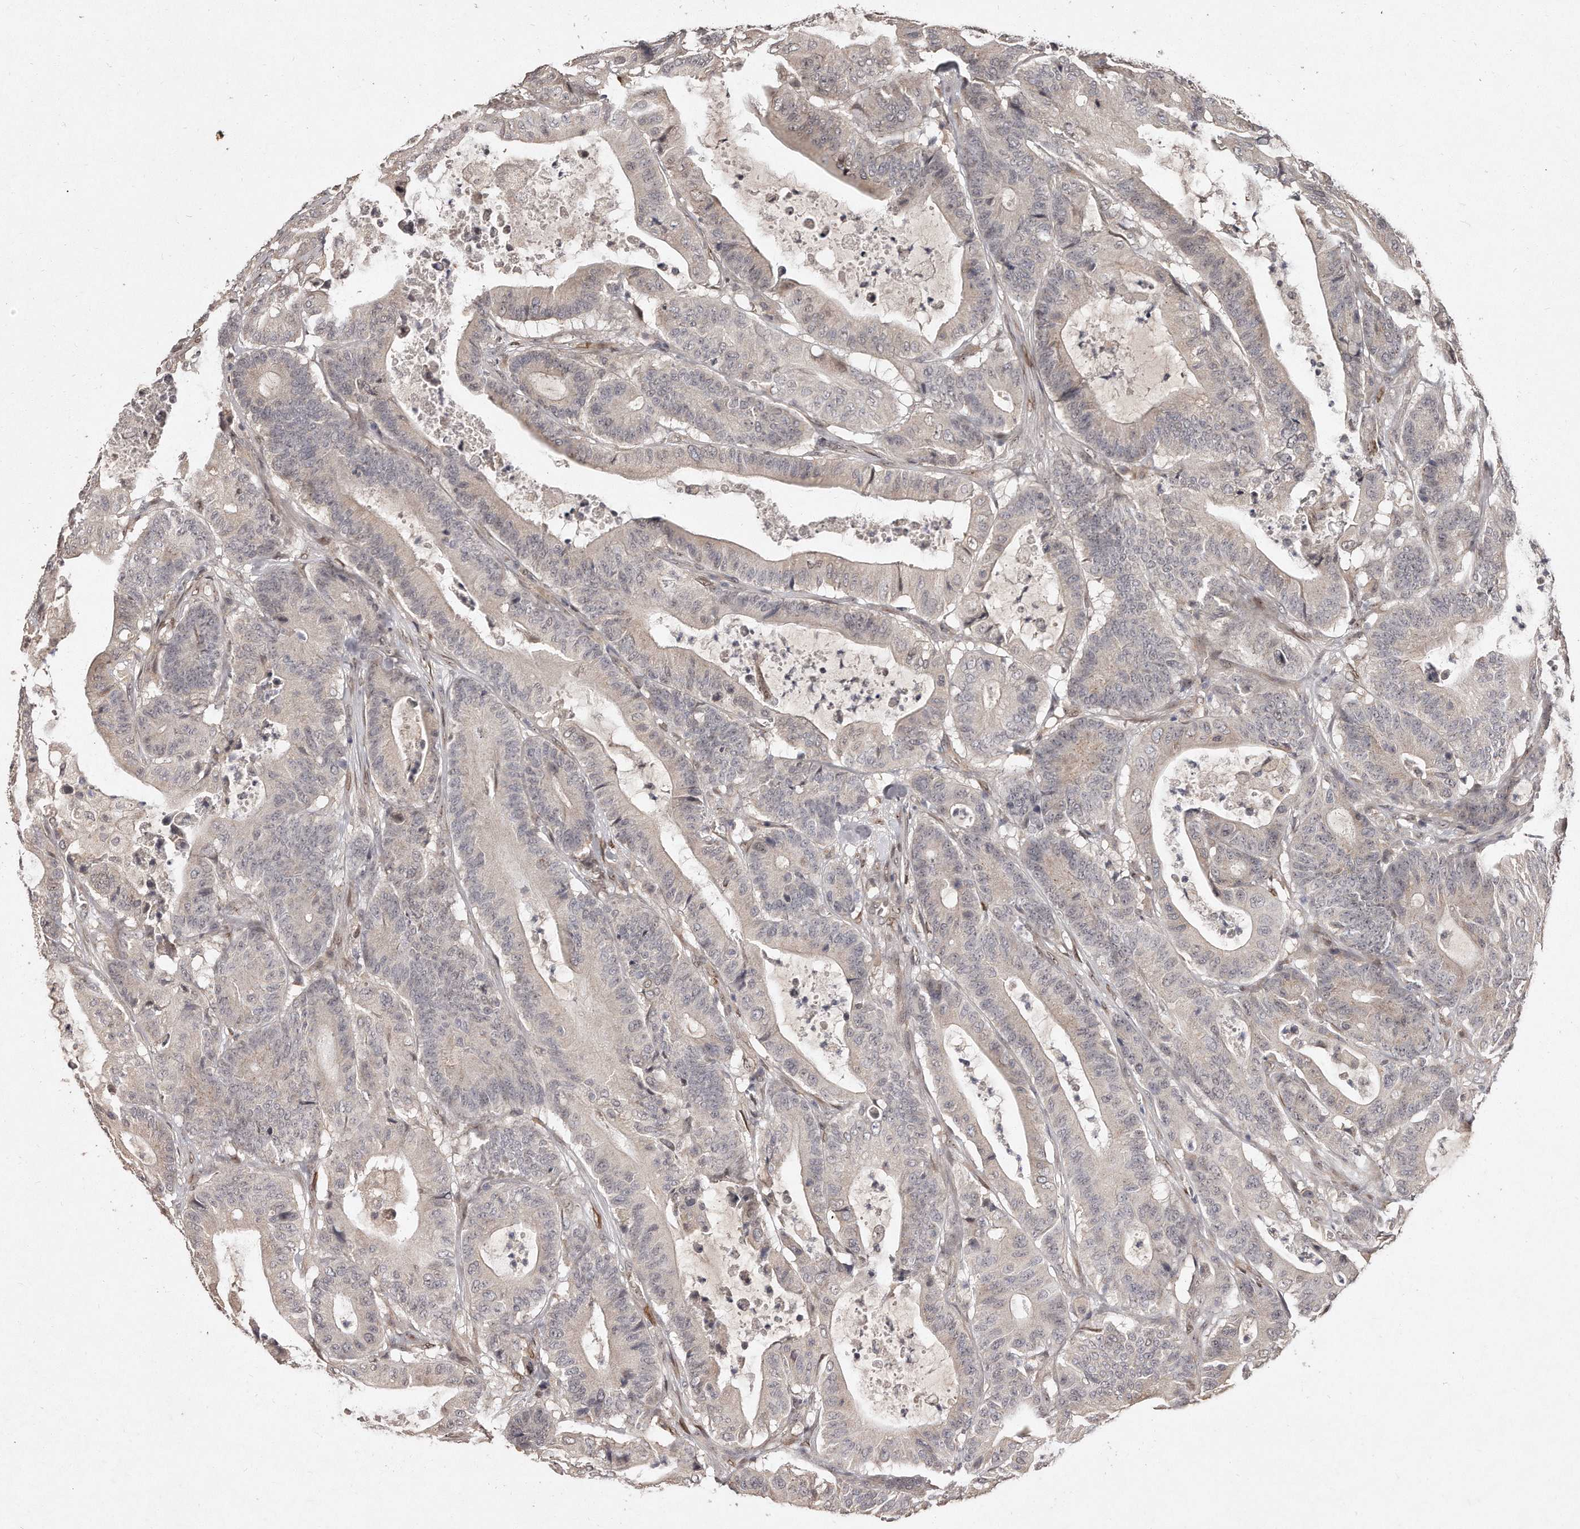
{"staining": {"intensity": "negative", "quantity": "none", "location": "none"}, "tissue": "colorectal cancer", "cell_type": "Tumor cells", "image_type": "cancer", "snomed": [{"axis": "morphology", "description": "Adenocarcinoma, NOS"}, {"axis": "topography", "description": "Colon"}], "caption": "There is no significant positivity in tumor cells of adenocarcinoma (colorectal).", "gene": "HASPIN", "patient": {"sex": "female", "age": 84}}